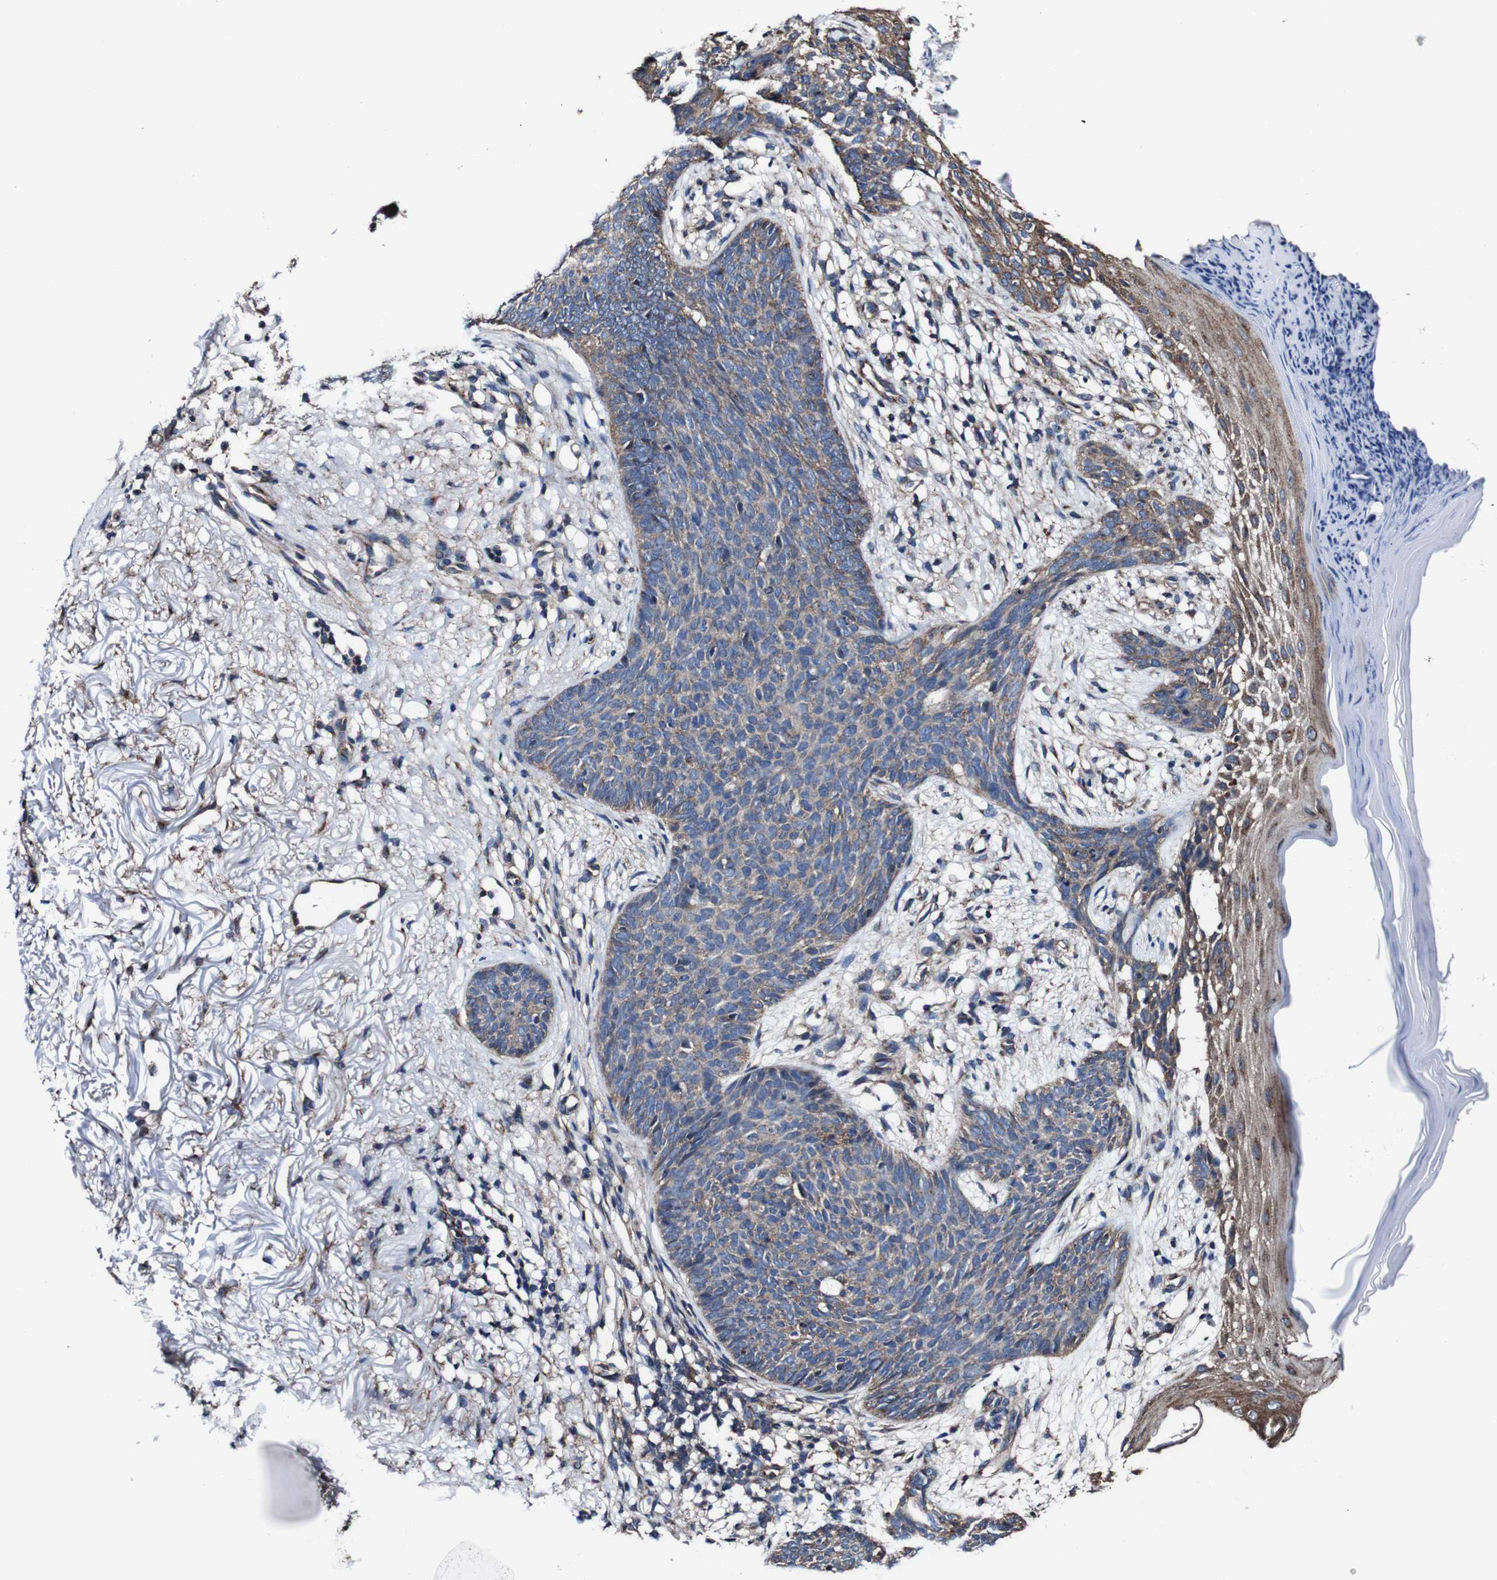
{"staining": {"intensity": "moderate", "quantity": ">75%", "location": "cytoplasmic/membranous"}, "tissue": "skin cancer", "cell_type": "Tumor cells", "image_type": "cancer", "snomed": [{"axis": "morphology", "description": "Normal tissue, NOS"}, {"axis": "morphology", "description": "Basal cell carcinoma"}, {"axis": "topography", "description": "Skin"}], "caption": "Tumor cells demonstrate medium levels of moderate cytoplasmic/membranous positivity in about >75% of cells in human basal cell carcinoma (skin).", "gene": "CSF1R", "patient": {"sex": "female", "age": 70}}